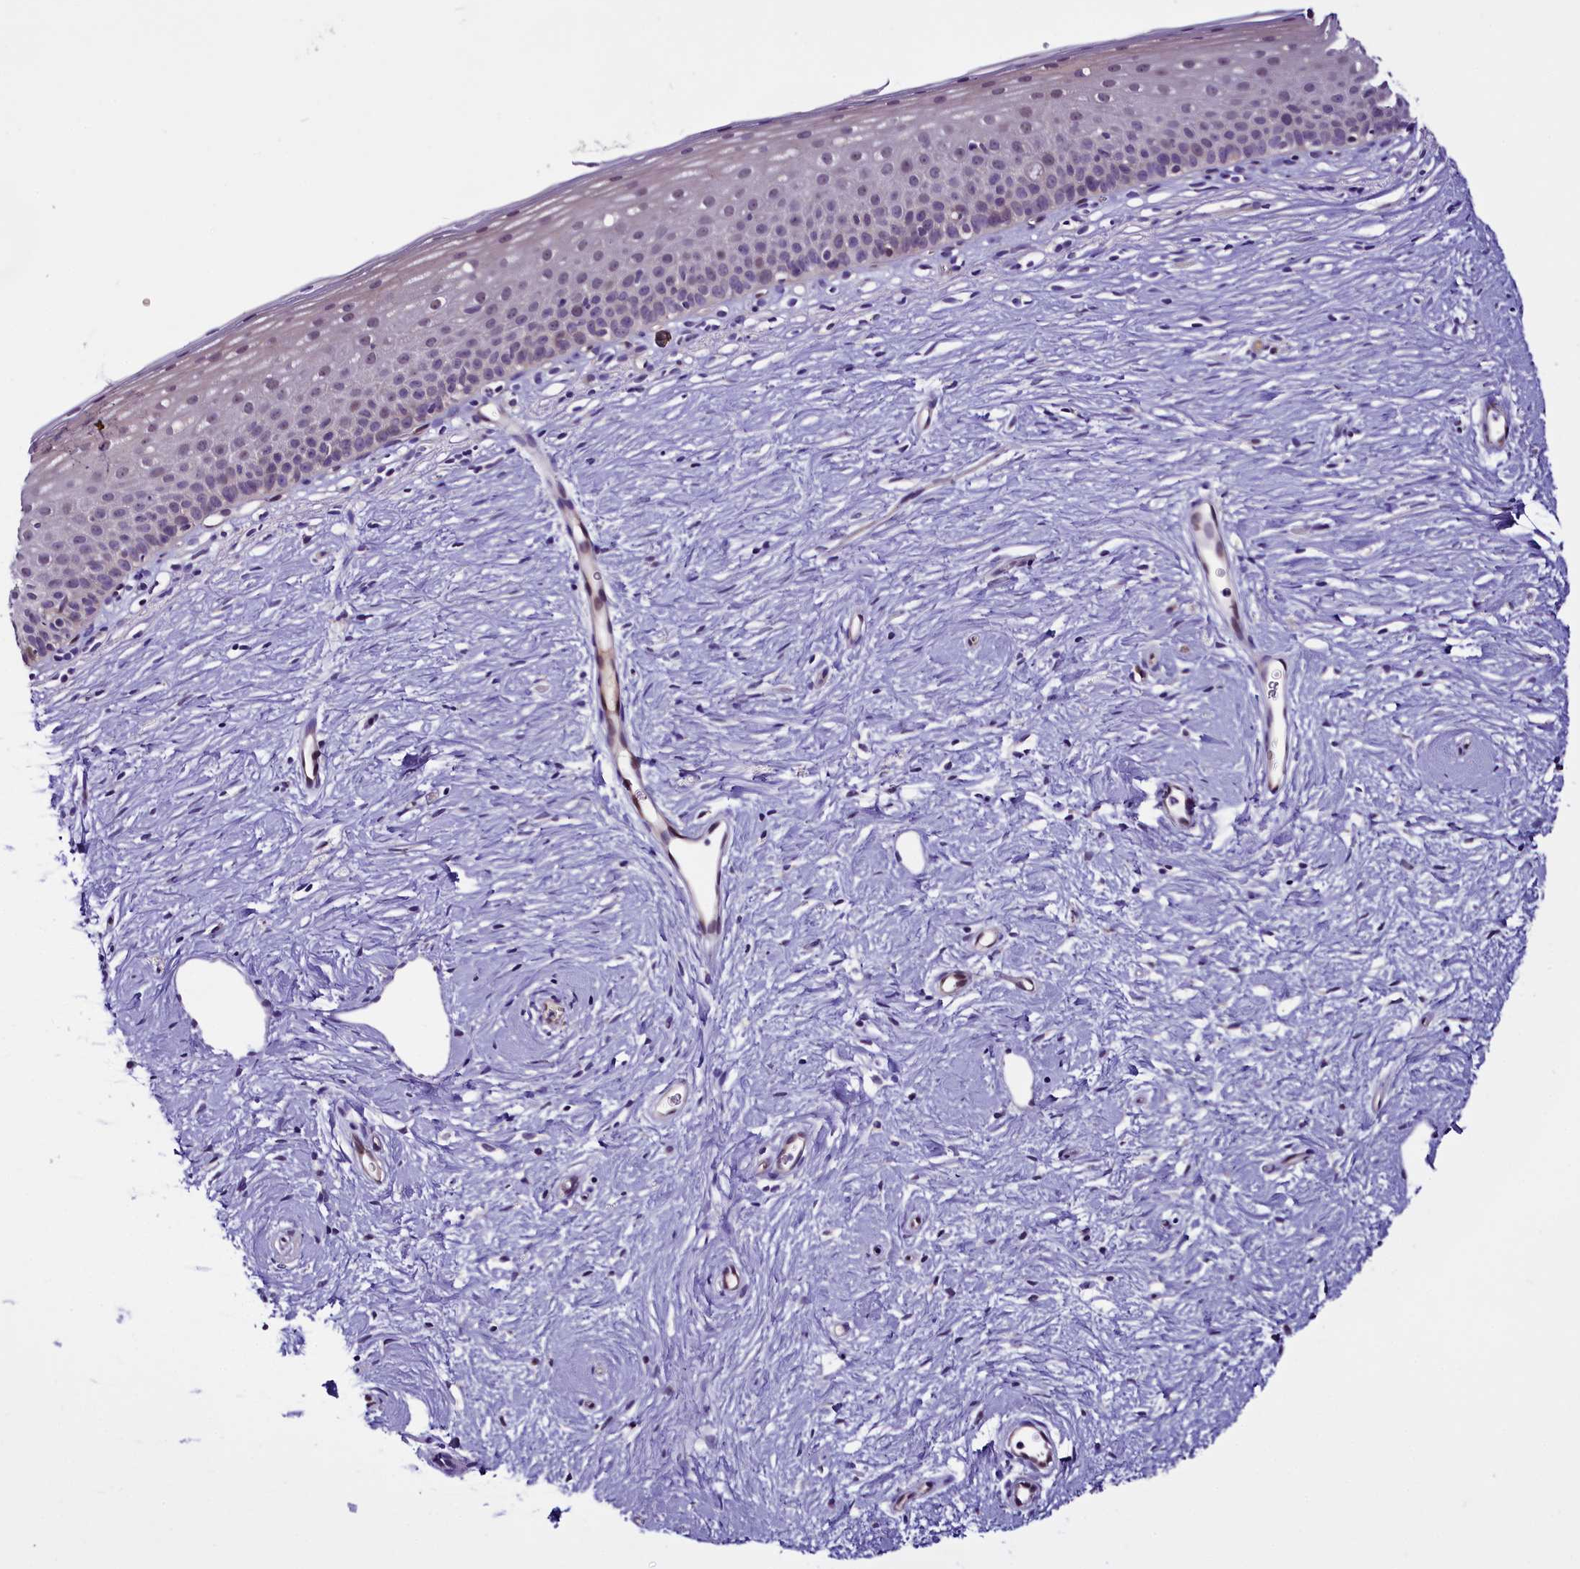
{"staining": {"intensity": "moderate", "quantity": "25%-75%", "location": "cytoplasmic/membranous"}, "tissue": "cervix", "cell_type": "Glandular cells", "image_type": "normal", "snomed": [{"axis": "morphology", "description": "Normal tissue, NOS"}, {"axis": "topography", "description": "Cervix"}], "caption": "Normal cervix was stained to show a protein in brown. There is medium levels of moderate cytoplasmic/membranous positivity in about 25%-75% of glandular cells. (DAB IHC with brightfield microscopy, high magnification).", "gene": "C9orf40", "patient": {"sex": "female", "age": 57}}